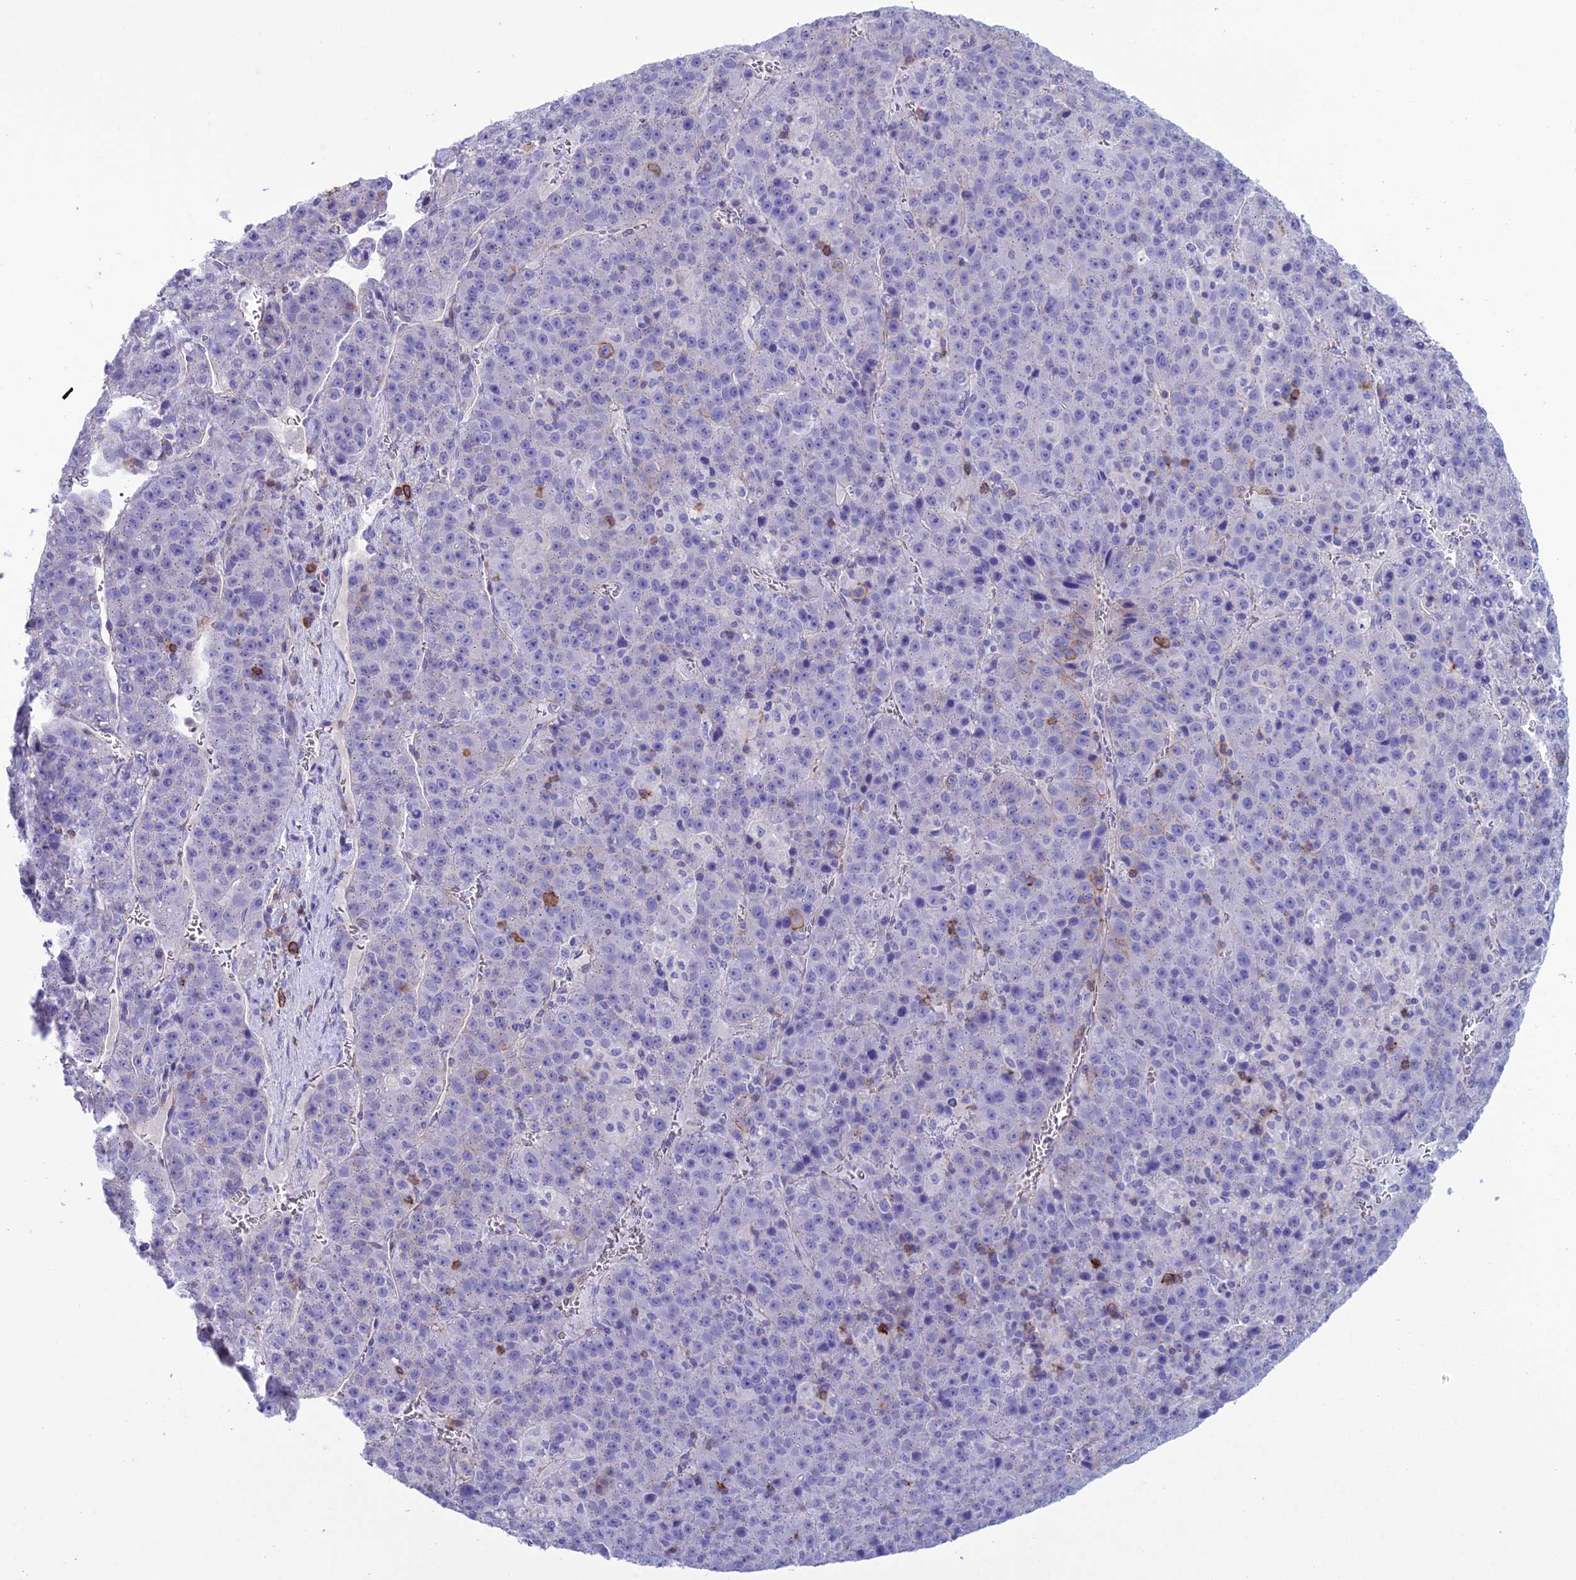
{"staining": {"intensity": "negative", "quantity": "none", "location": "none"}, "tissue": "liver cancer", "cell_type": "Tumor cells", "image_type": "cancer", "snomed": [{"axis": "morphology", "description": "Carcinoma, Hepatocellular, NOS"}, {"axis": "topography", "description": "Liver"}], "caption": "Tumor cells are negative for brown protein staining in liver hepatocellular carcinoma. Nuclei are stained in blue.", "gene": "OR1Q1", "patient": {"sex": "female", "age": 53}}